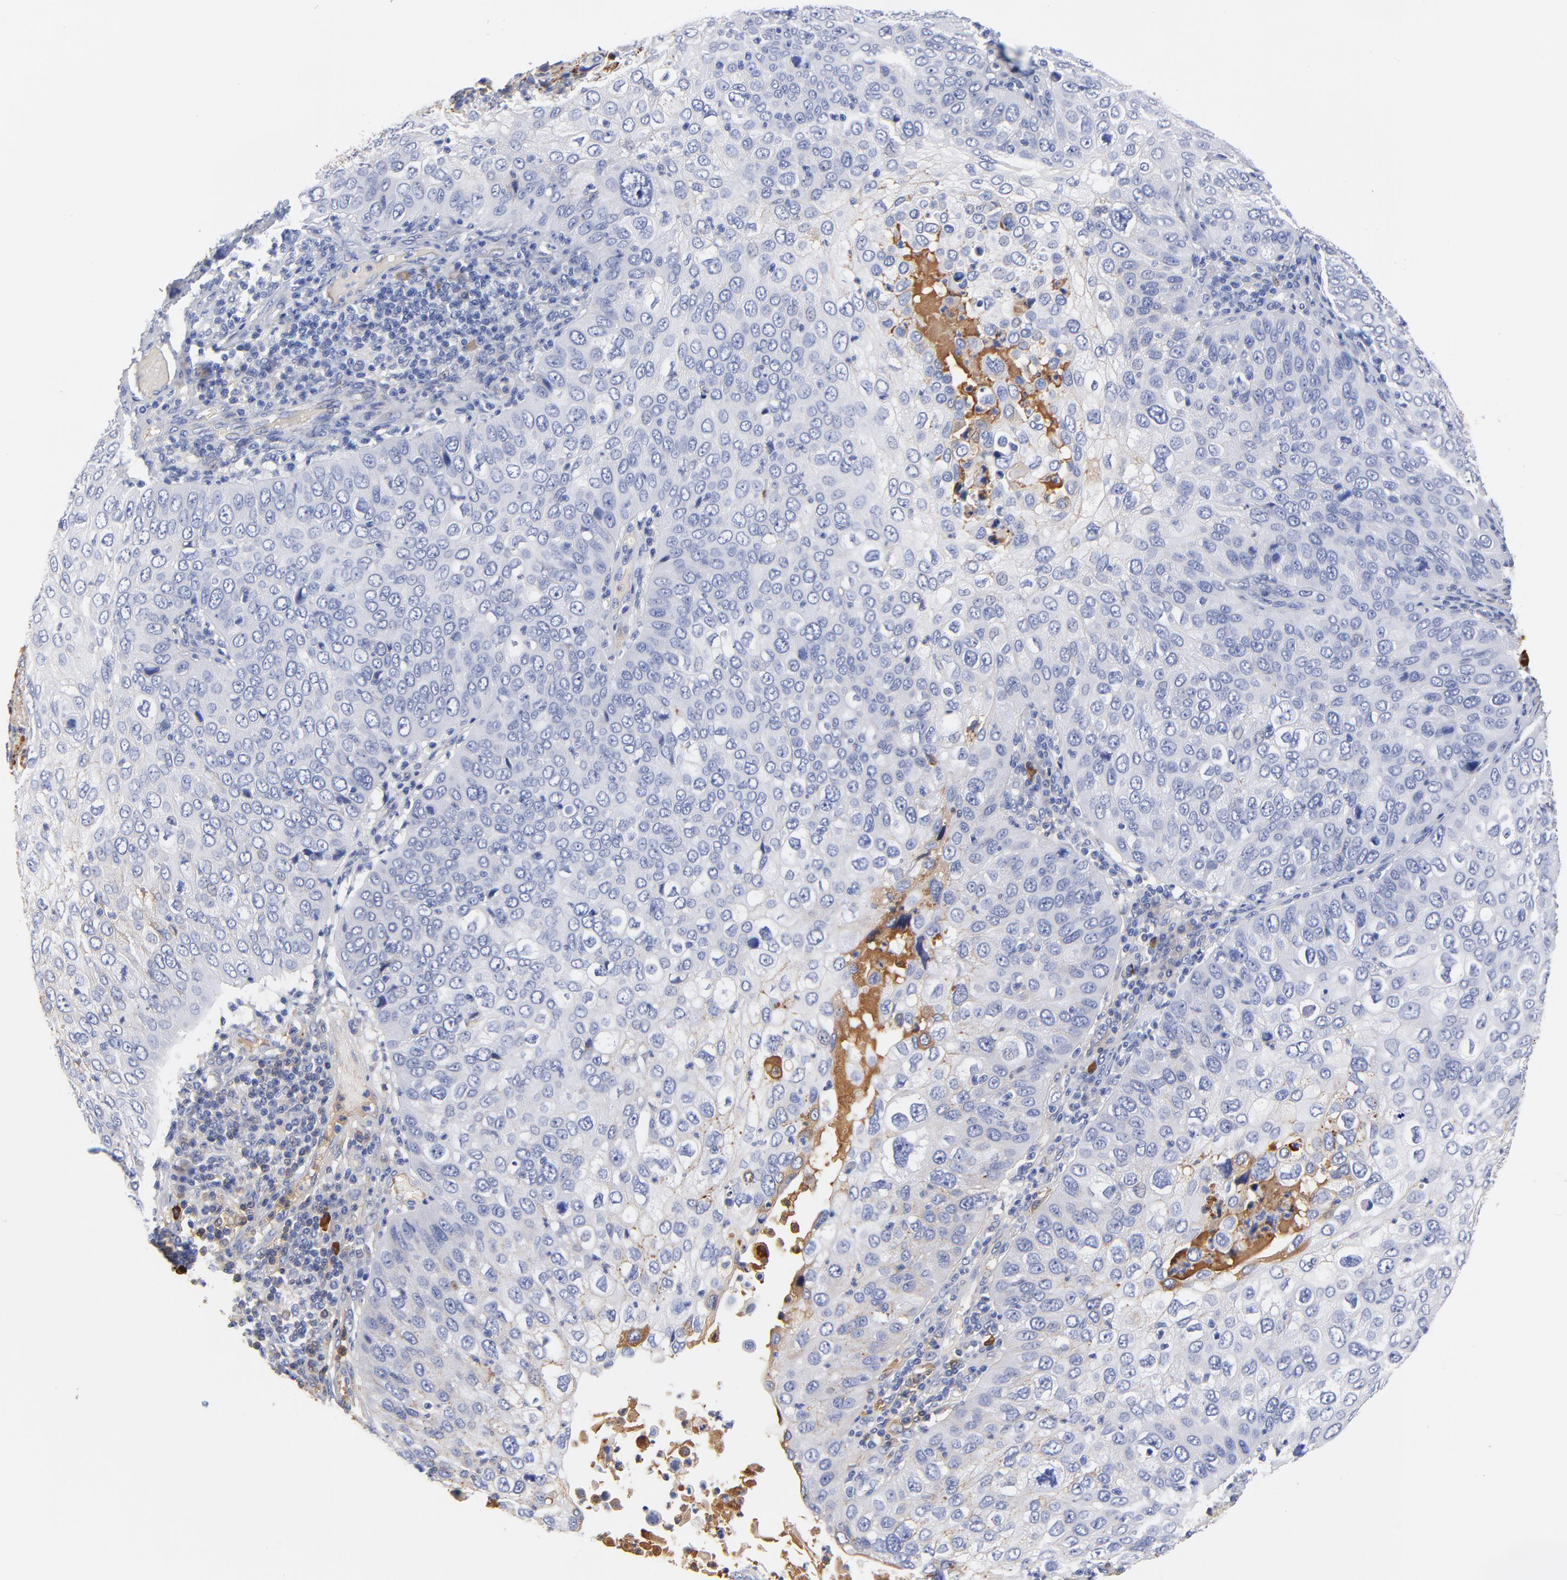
{"staining": {"intensity": "weak", "quantity": "<25%", "location": "cytoplasmic/membranous"}, "tissue": "skin cancer", "cell_type": "Tumor cells", "image_type": "cancer", "snomed": [{"axis": "morphology", "description": "Squamous cell carcinoma, NOS"}, {"axis": "topography", "description": "Skin"}], "caption": "Skin cancer was stained to show a protein in brown. There is no significant expression in tumor cells.", "gene": "IGLV3-10", "patient": {"sex": "male", "age": 87}}